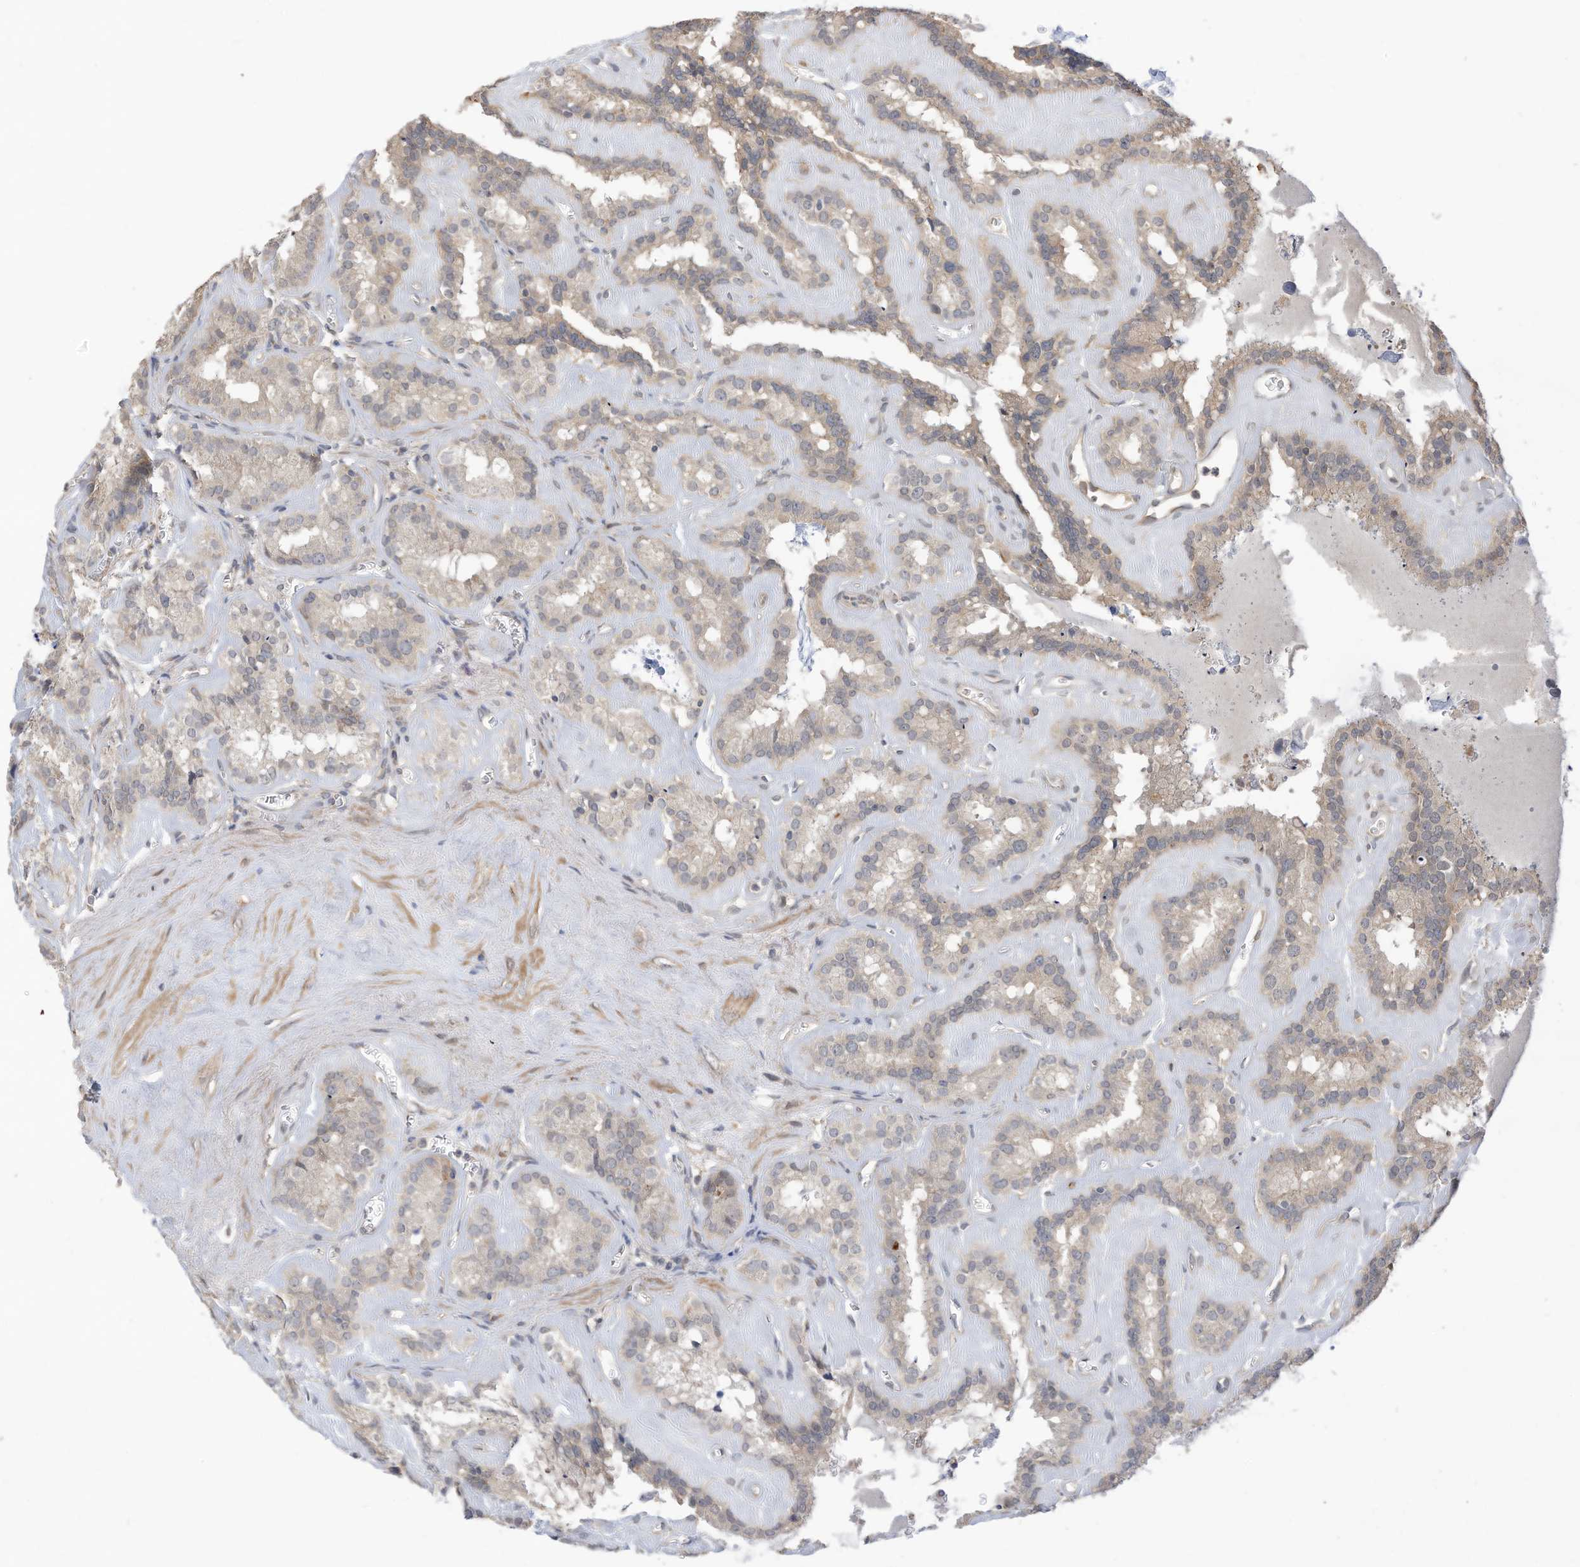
{"staining": {"intensity": "weak", "quantity": "<25%", "location": "cytoplasmic/membranous"}, "tissue": "seminal vesicle", "cell_type": "Glandular cells", "image_type": "normal", "snomed": [{"axis": "morphology", "description": "Normal tissue, NOS"}, {"axis": "topography", "description": "Prostate"}, {"axis": "topography", "description": "Seminal veicle"}], "caption": "The photomicrograph reveals no staining of glandular cells in normal seminal vesicle.", "gene": "REC8", "patient": {"sex": "male", "age": 59}}